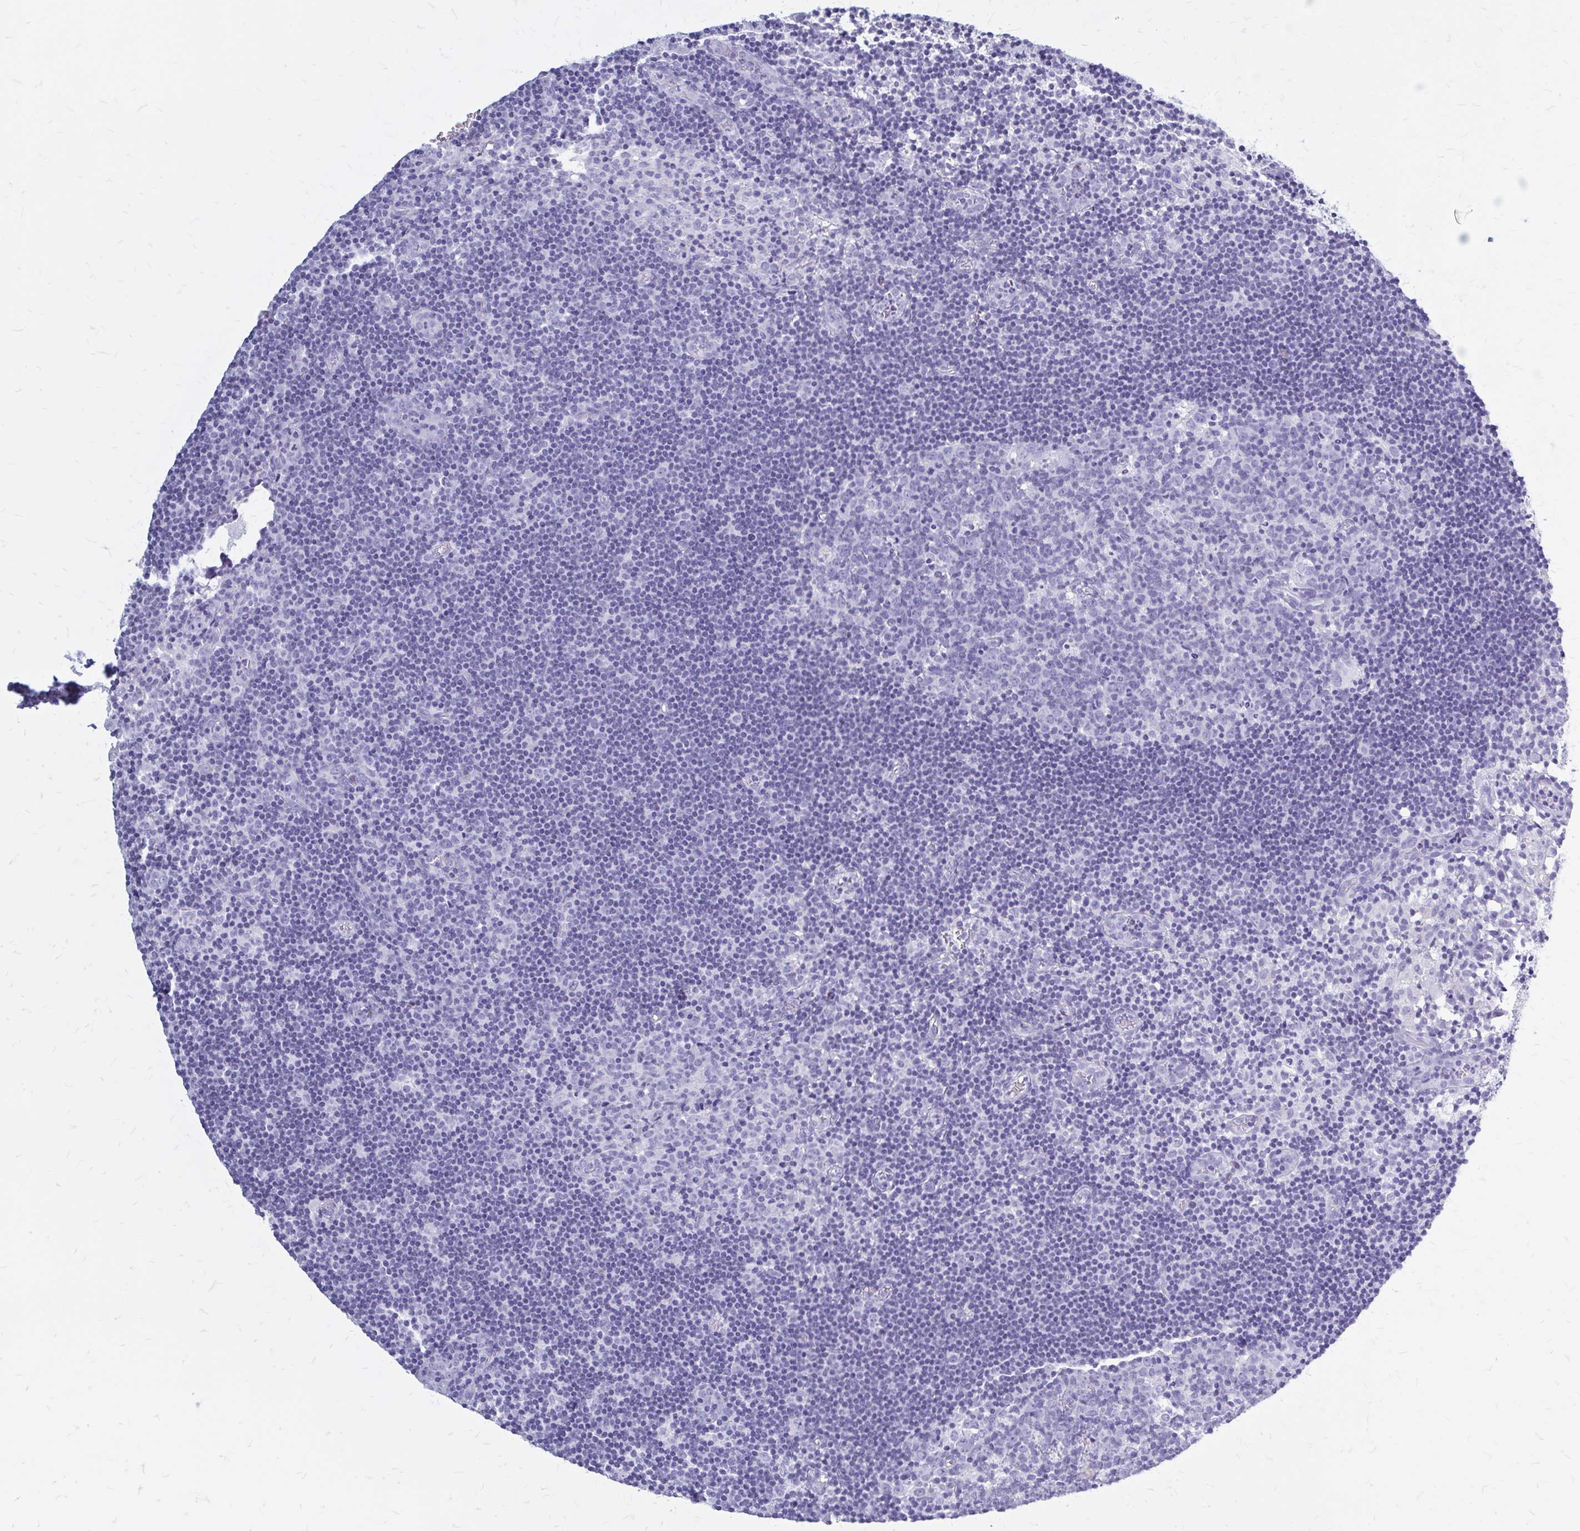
{"staining": {"intensity": "negative", "quantity": "none", "location": "none"}, "tissue": "lymph node", "cell_type": "Germinal center cells", "image_type": "normal", "snomed": [{"axis": "morphology", "description": "Normal tissue, NOS"}, {"axis": "topography", "description": "Lymph node"}], "caption": "Immunohistochemistry (IHC) photomicrograph of unremarkable lymph node stained for a protein (brown), which shows no expression in germinal center cells. The staining is performed using DAB (3,3'-diaminobenzidine) brown chromogen with nuclei counter-stained in using hematoxylin.", "gene": "KLHDC7A", "patient": {"sex": "female", "age": 45}}